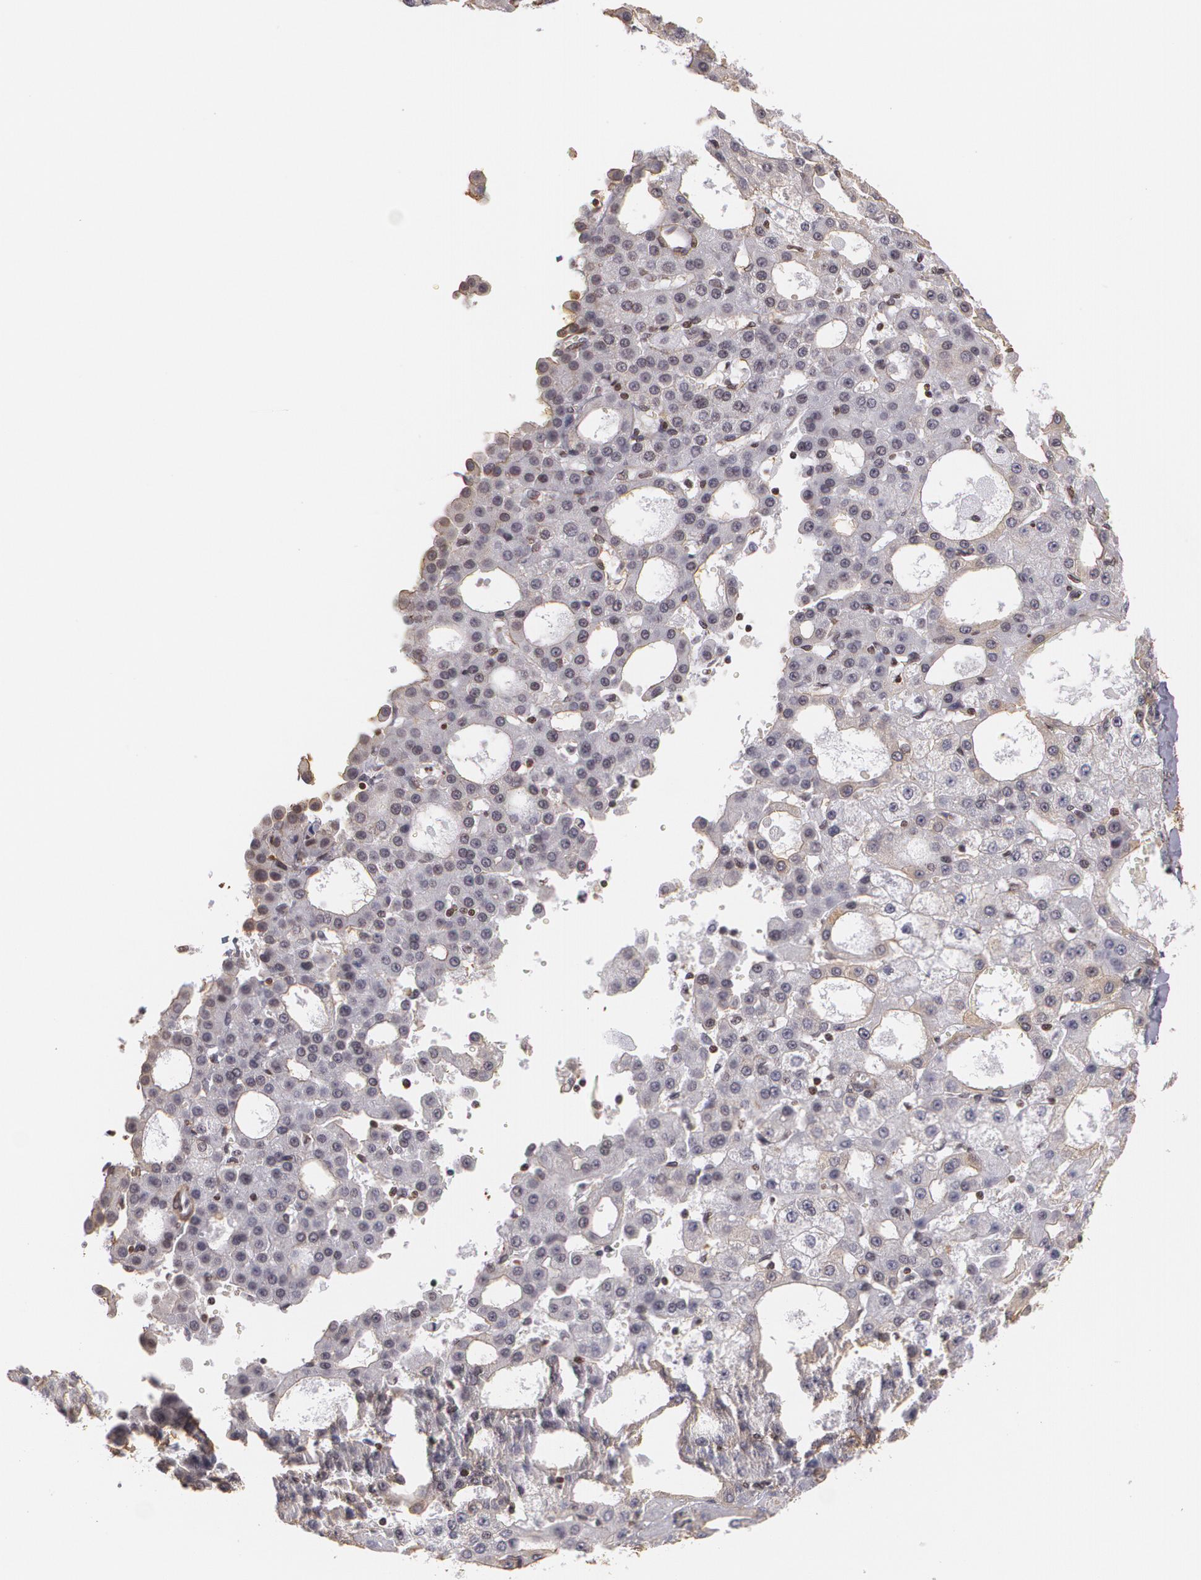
{"staining": {"intensity": "negative", "quantity": "none", "location": "none"}, "tissue": "liver cancer", "cell_type": "Tumor cells", "image_type": "cancer", "snomed": [{"axis": "morphology", "description": "Carcinoma, Hepatocellular, NOS"}, {"axis": "topography", "description": "Liver"}], "caption": "Immunohistochemistry of human hepatocellular carcinoma (liver) displays no positivity in tumor cells.", "gene": "VAMP1", "patient": {"sex": "male", "age": 47}}